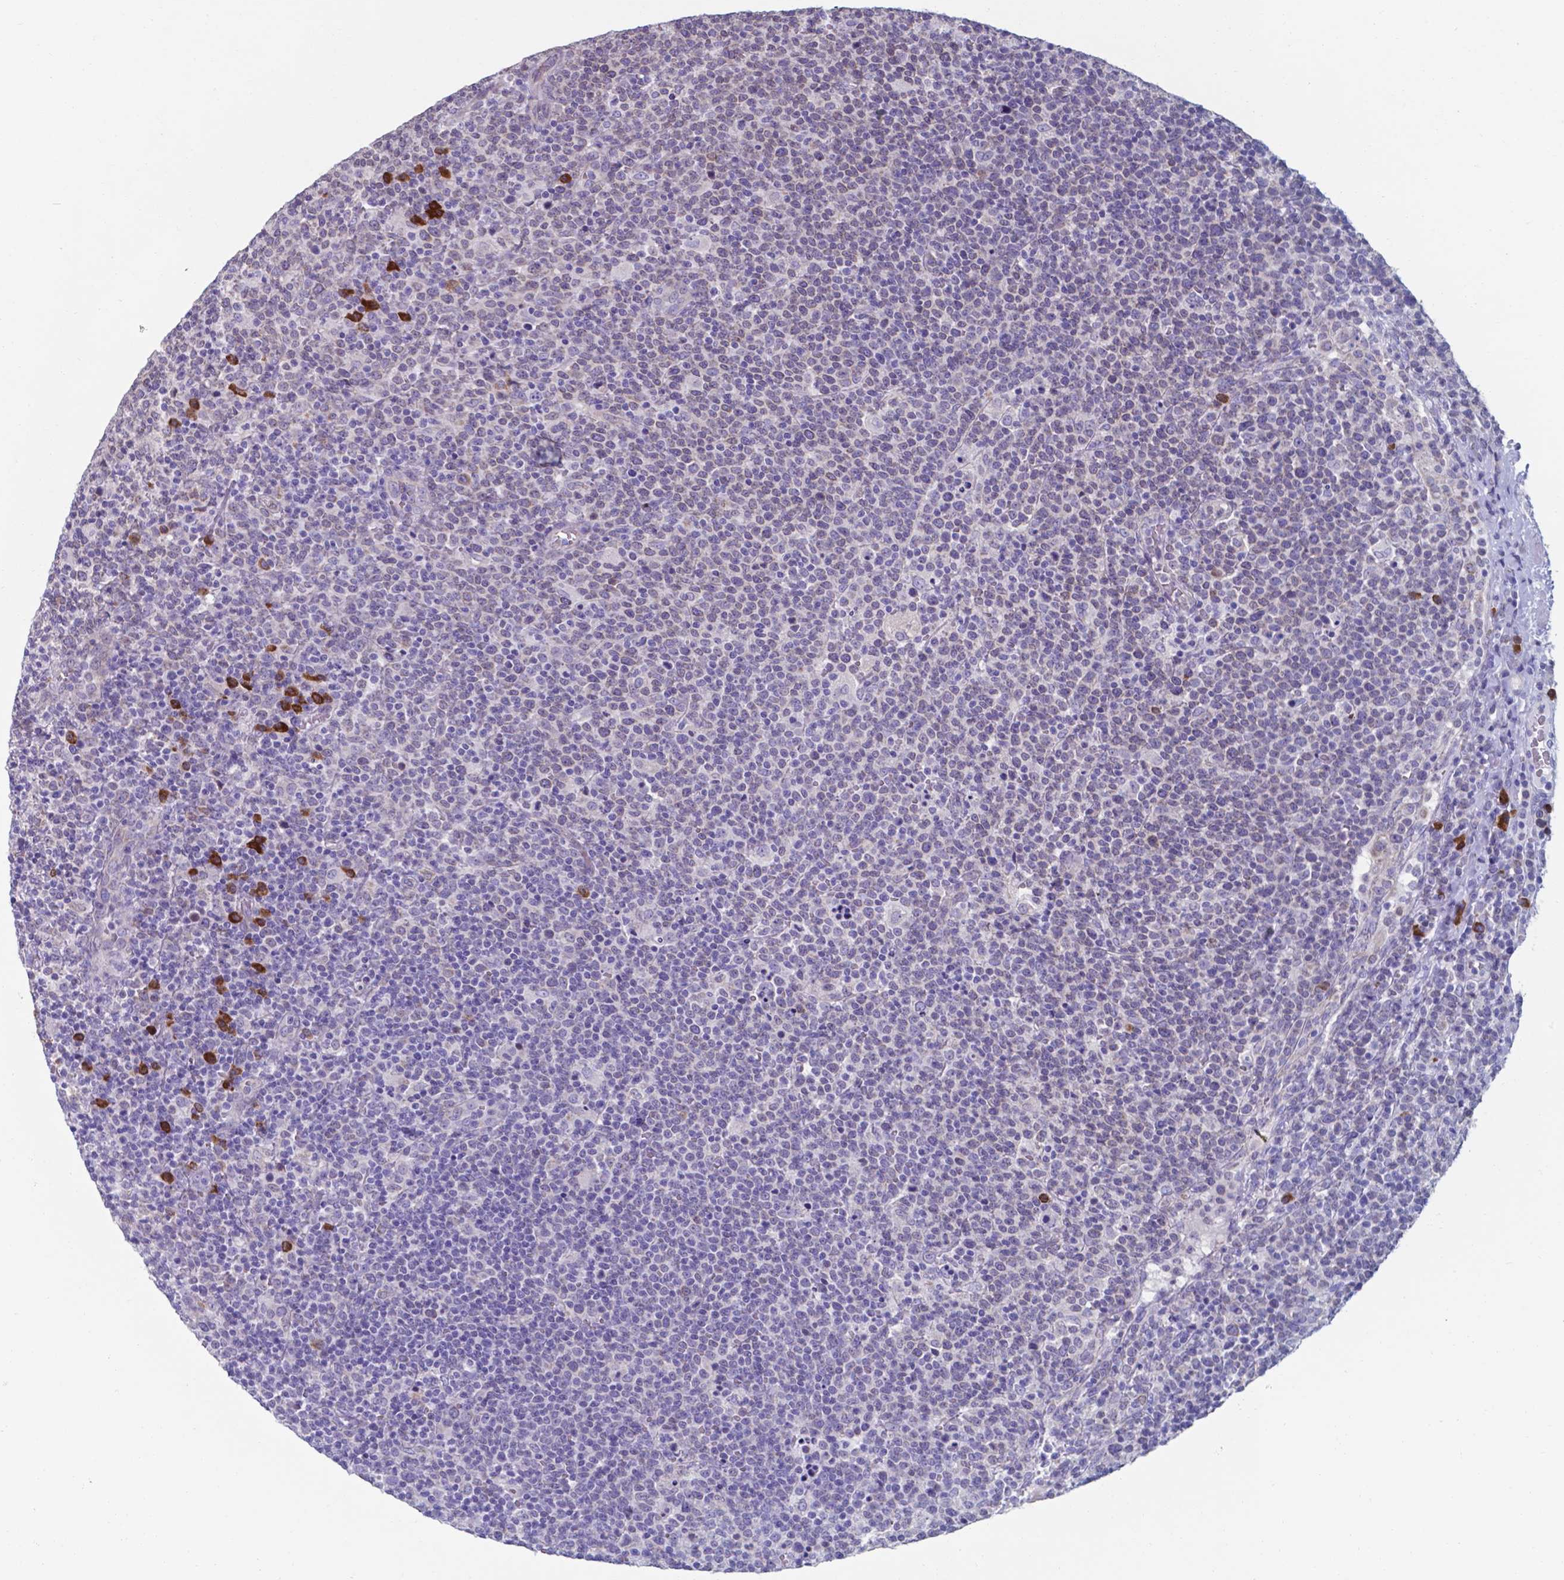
{"staining": {"intensity": "negative", "quantity": "none", "location": "none"}, "tissue": "lymphoma", "cell_type": "Tumor cells", "image_type": "cancer", "snomed": [{"axis": "morphology", "description": "Malignant lymphoma, non-Hodgkin's type, High grade"}, {"axis": "topography", "description": "Lymph node"}], "caption": "Immunohistochemical staining of malignant lymphoma, non-Hodgkin's type (high-grade) reveals no significant expression in tumor cells. (DAB immunohistochemistry, high magnification).", "gene": "UBE2J1", "patient": {"sex": "male", "age": 61}}